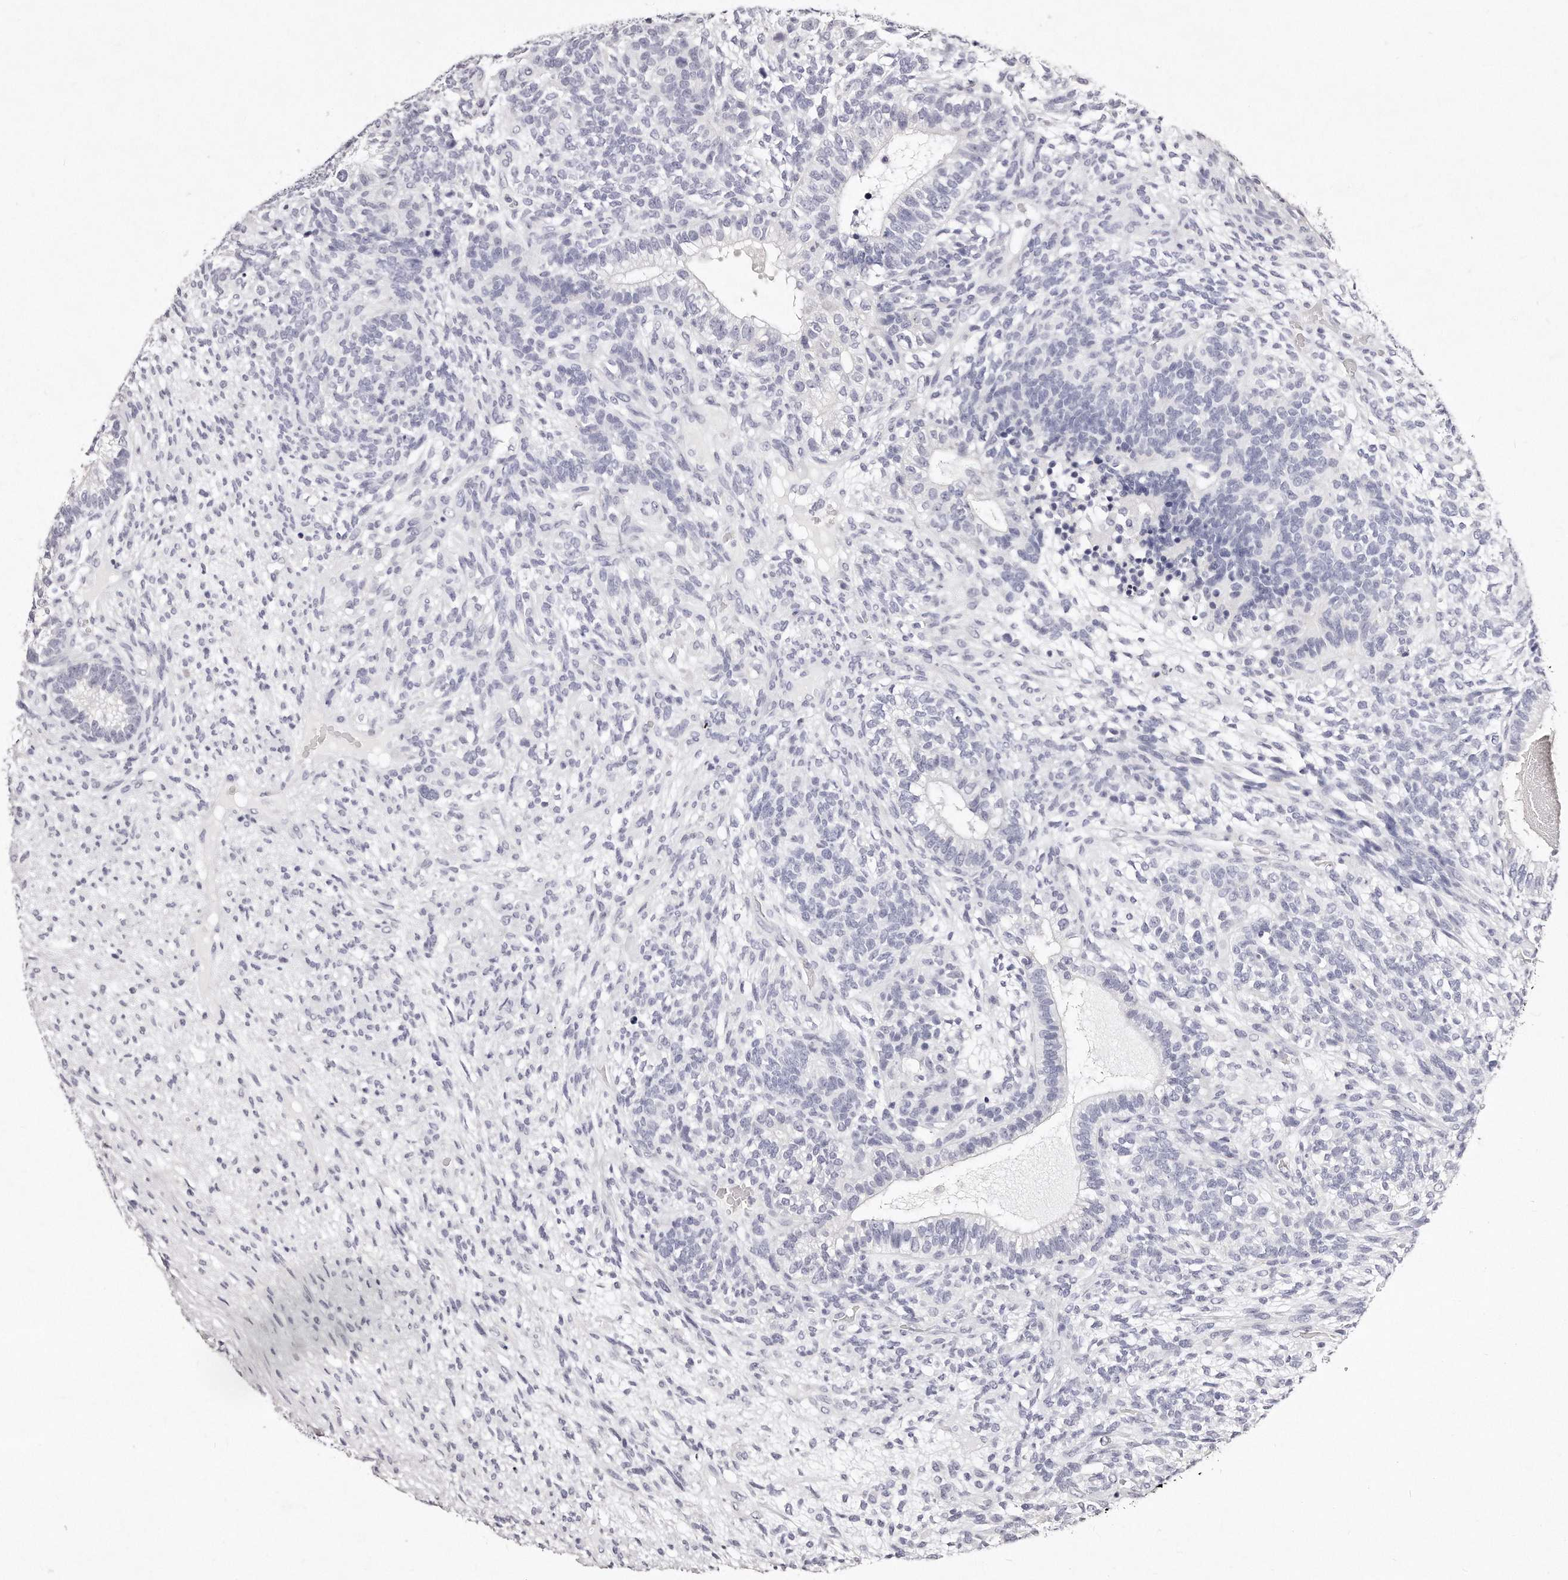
{"staining": {"intensity": "negative", "quantity": "none", "location": "none"}, "tissue": "testis cancer", "cell_type": "Tumor cells", "image_type": "cancer", "snomed": [{"axis": "morphology", "description": "Seminoma, NOS"}, {"axis": "morphology", "description": "Carcinoma, Embryonal, NOS"}, {"axis": "topography", "description": "Testis"}], "caption": "Tumor cells are negative for protein expression in human testis embryonal carcinoma.", "gene": "GDA", "patient": {"sex": "male", "age": 28}}